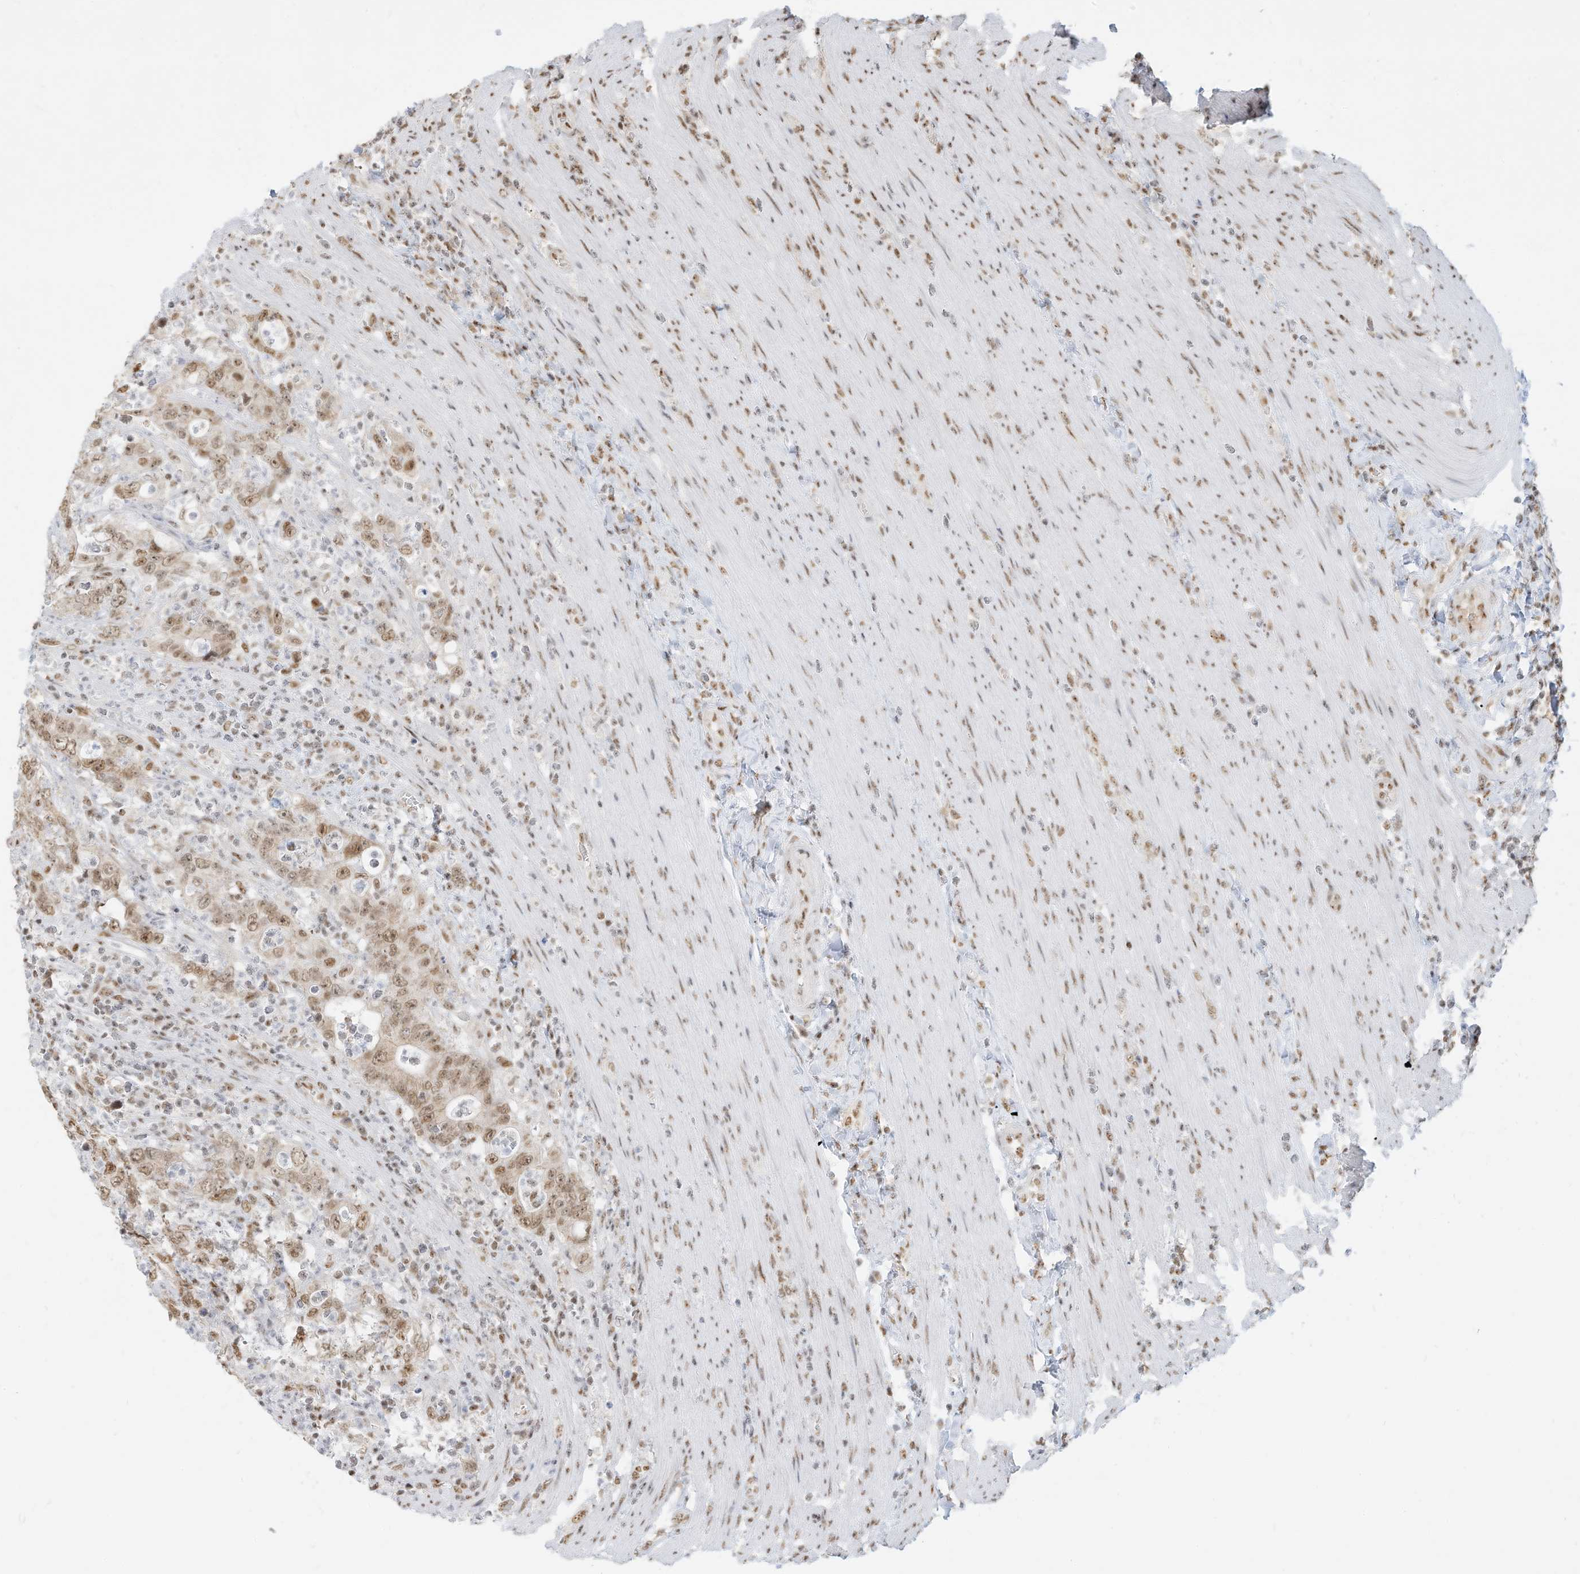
{"staining": {"intensity": "moderate", "quantity": ">75%", "location": "nuclear"}, "tissue": "colorectal cancer", "cell_type": "Tumor cells", "image_type": "cancer", "snomed": [{"axis": "morphology", "description": "Adenocarcinoma, NOS"}, {"axis": "topography", "description": "Colon"}], "caption": "Protein positivity by immunohistochemistry shows moderate nuclear positivity in approximately >75% of tumor cells in colorectal adenocarcinoma.", "gene": "NHSL1", "patient": {"sex": "female", "age": 75}}